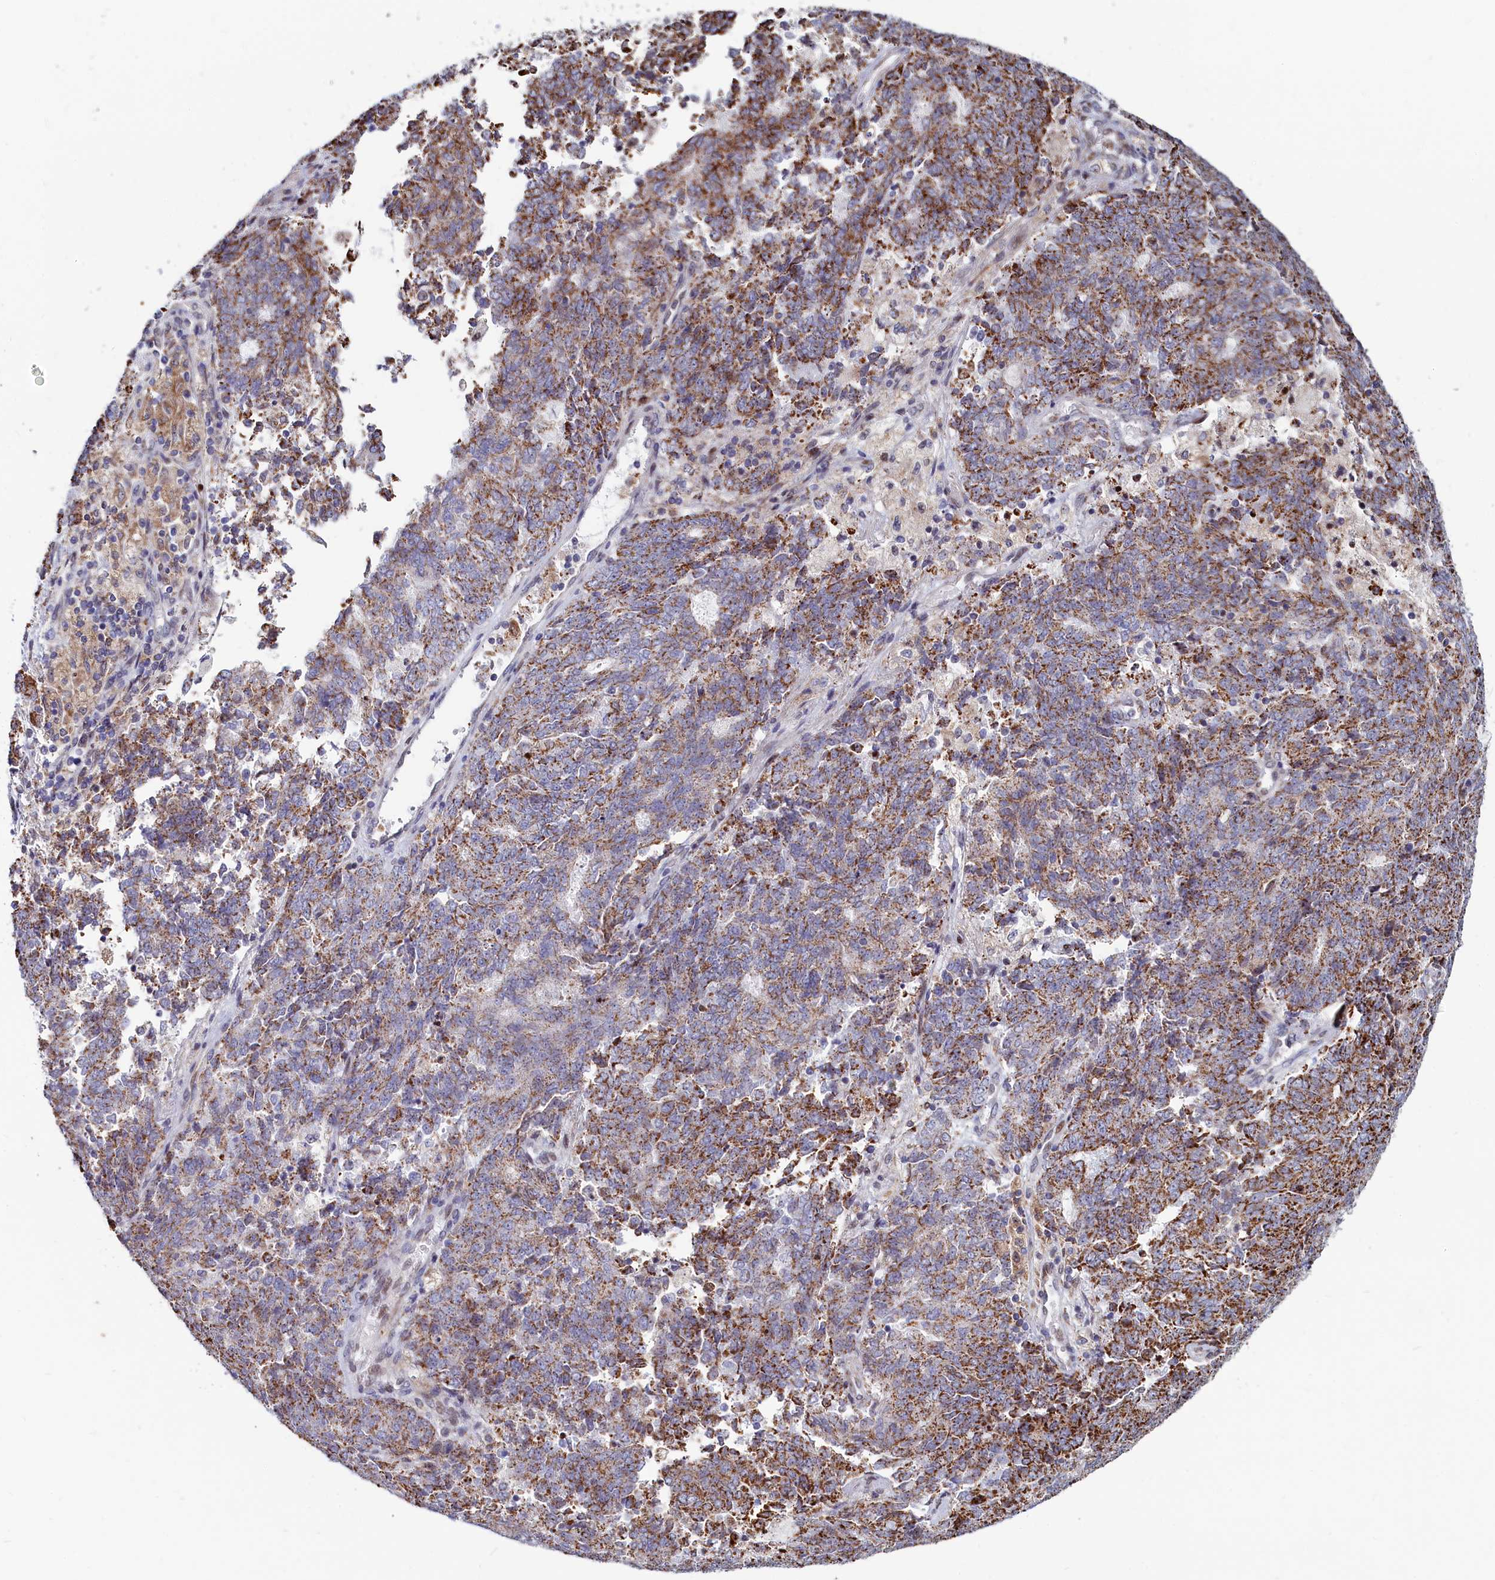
{"staining": {"intensity": "moderate", "quantity": ">75%", "location": "cytoplasmic/membranous"}, "tissue": "endometrial cancer", "cell_type": "Tumor cells", "image_type": "cancer", "snomed": [{"axis": "morphology", "description": "Adenocarcinoma, NOS"}, {"axis": "topography", "description": "Endometrium"}], "caption": "High-magnification brightfield microscopy of endometrial adenocarcinoma stained with DAB (3,3'-diaminobenzidine) (brown) and counterstained with hematoxylin (blue). tumor cells exhibit moderate cytoplasmic/membranous staining is present in approximately>75% of cells.", "gene": "HDGFL3", "patient": {"sex": "female", "age": 80}}